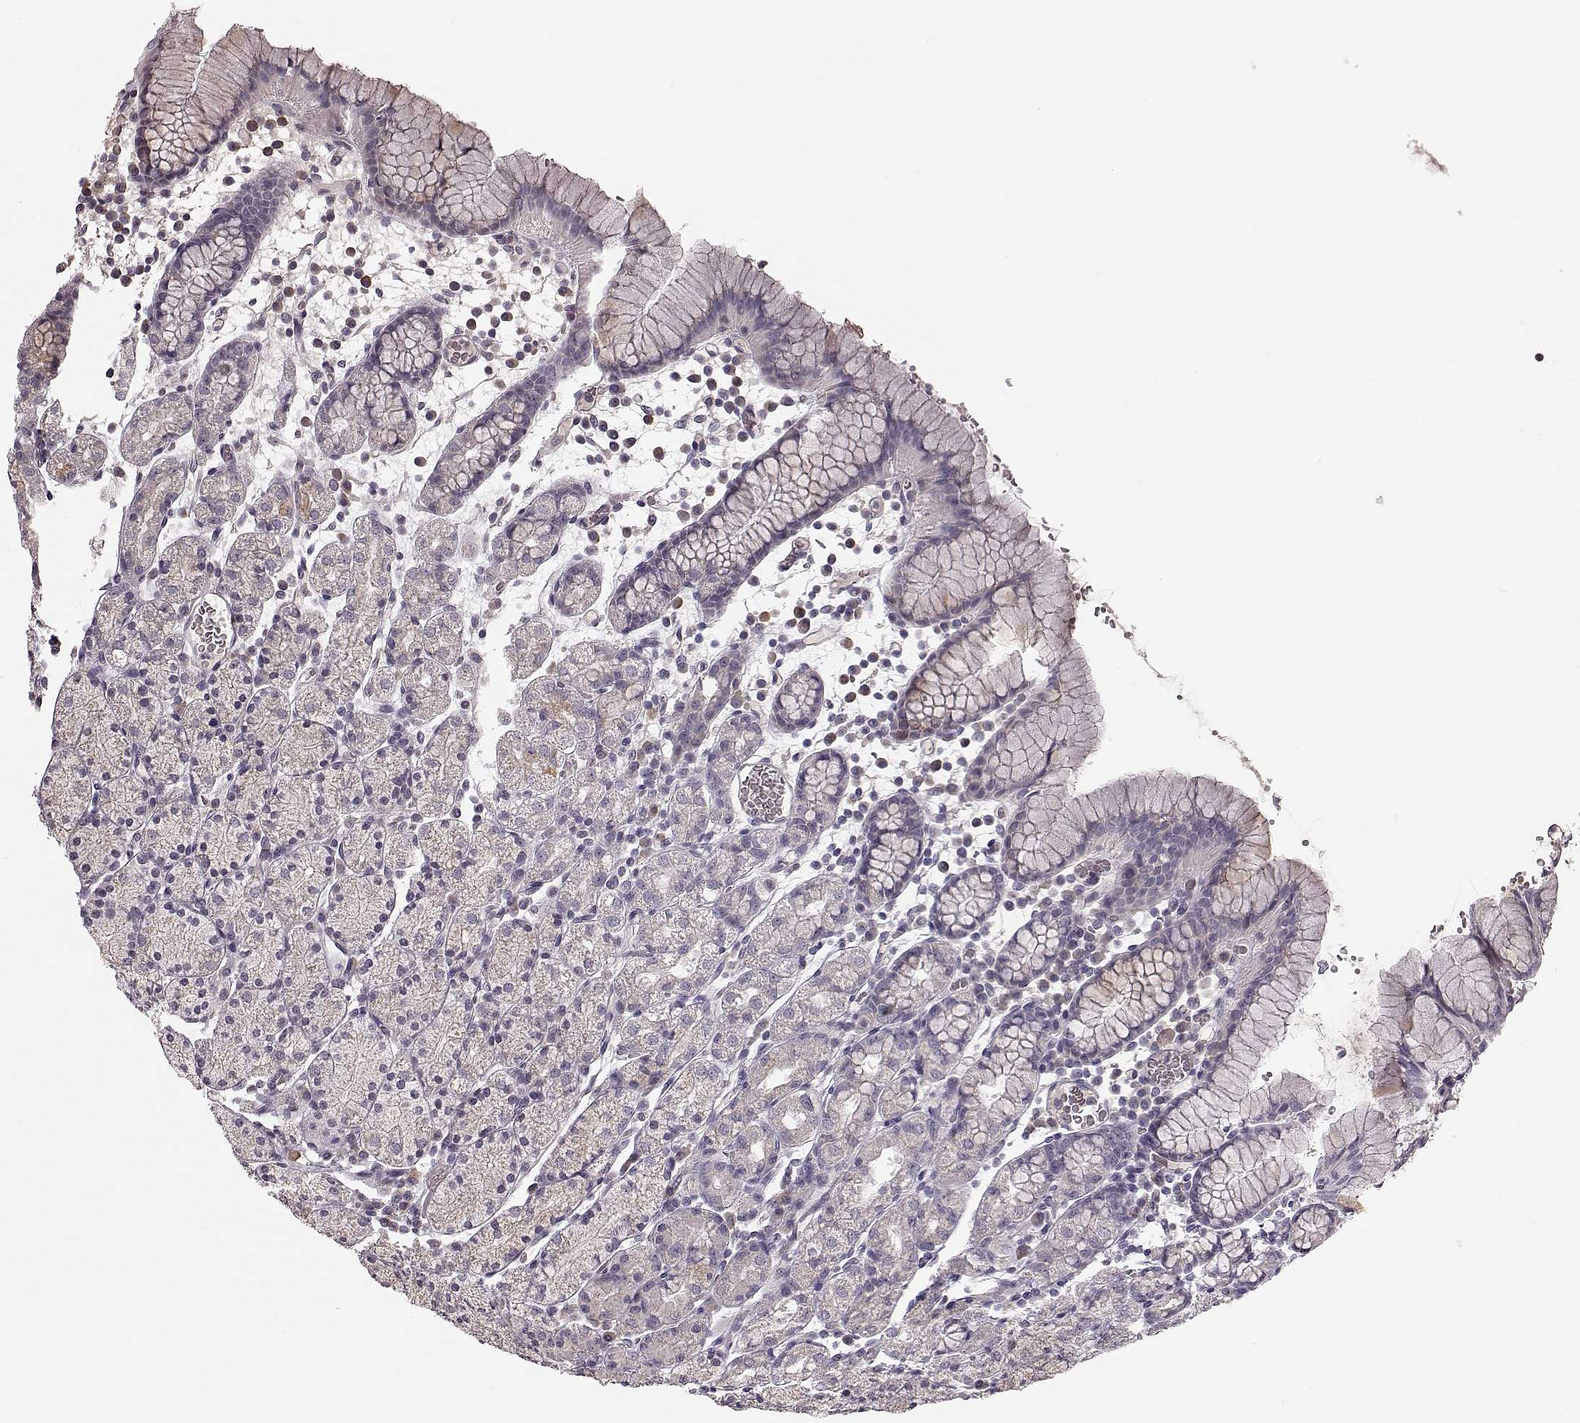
{"staining": {"intensity": "negative", "quantity": "none", "location": "none"}, "tissue": "stomach", "cell_type": "Glandular cells", "image_type": "normal", "snomed": [{"axis": "morphology", "description": "Normal tissue, NOS"}, {"axis": "topography", "description": "Stomach, upper"}, {"axis": "topography", "description": "Stomach"}], "caption": "There is no significant staining in glandular cells of stomach. (DAB immunohistochemistry (IHC) with hematoxylin counter stain).", "gene": "MIA", "patient": {"sex": "male", "age": 62}}